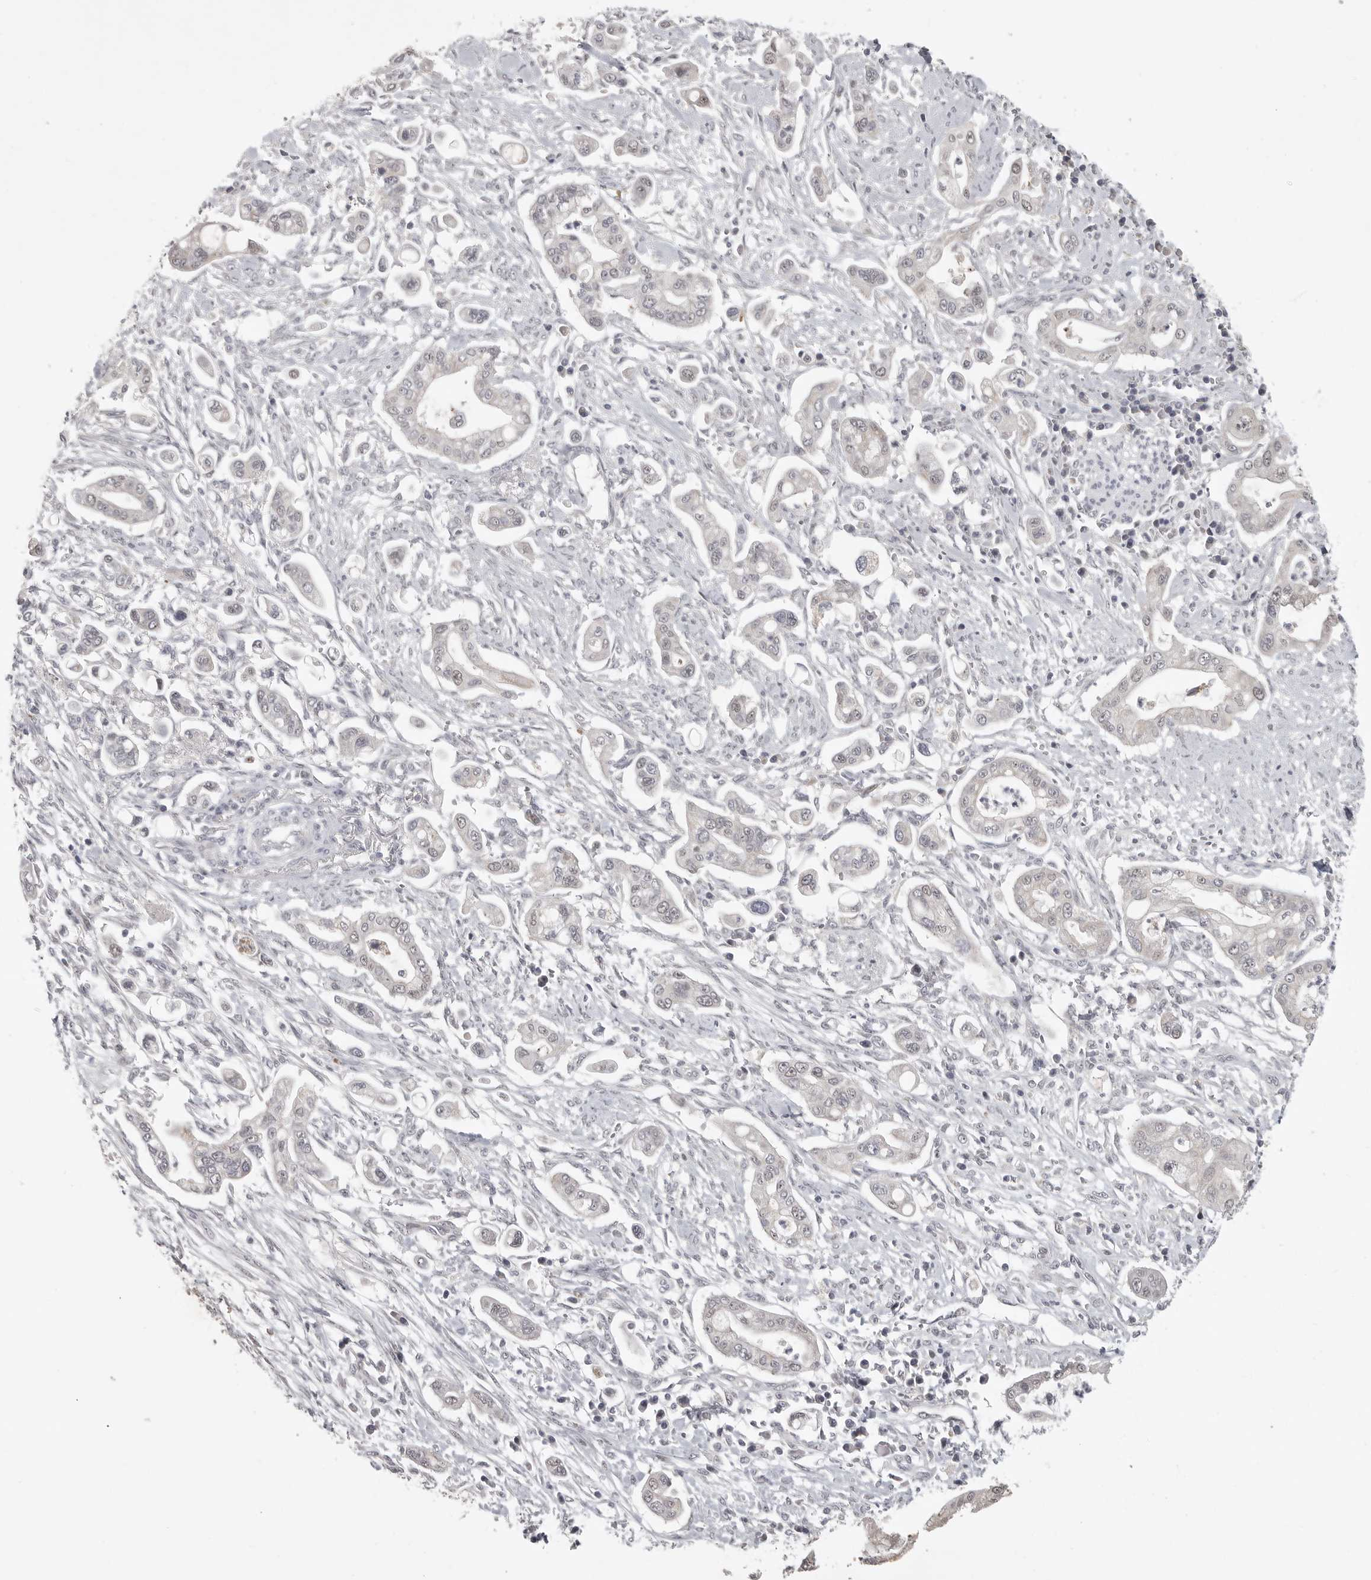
{"staining": {"intensity": "negative", "quantity": "none", "location": "none"}, "tissue": "pancreatic cancer", "cell_type": "Tumor cells", "image_type": "cancer", "snomed": [{"axis": "morphology", "description": "Adenocarcinoma, NOS"}, {"axis": "topography", "description": "Pancreas"}], "caption": "Protein analysis of adenocarcinoma (pancreatic) displays no significant positivity in tumor cells.", "gene": "POLE2", "patient": {"sex": "male", "age": 68}}